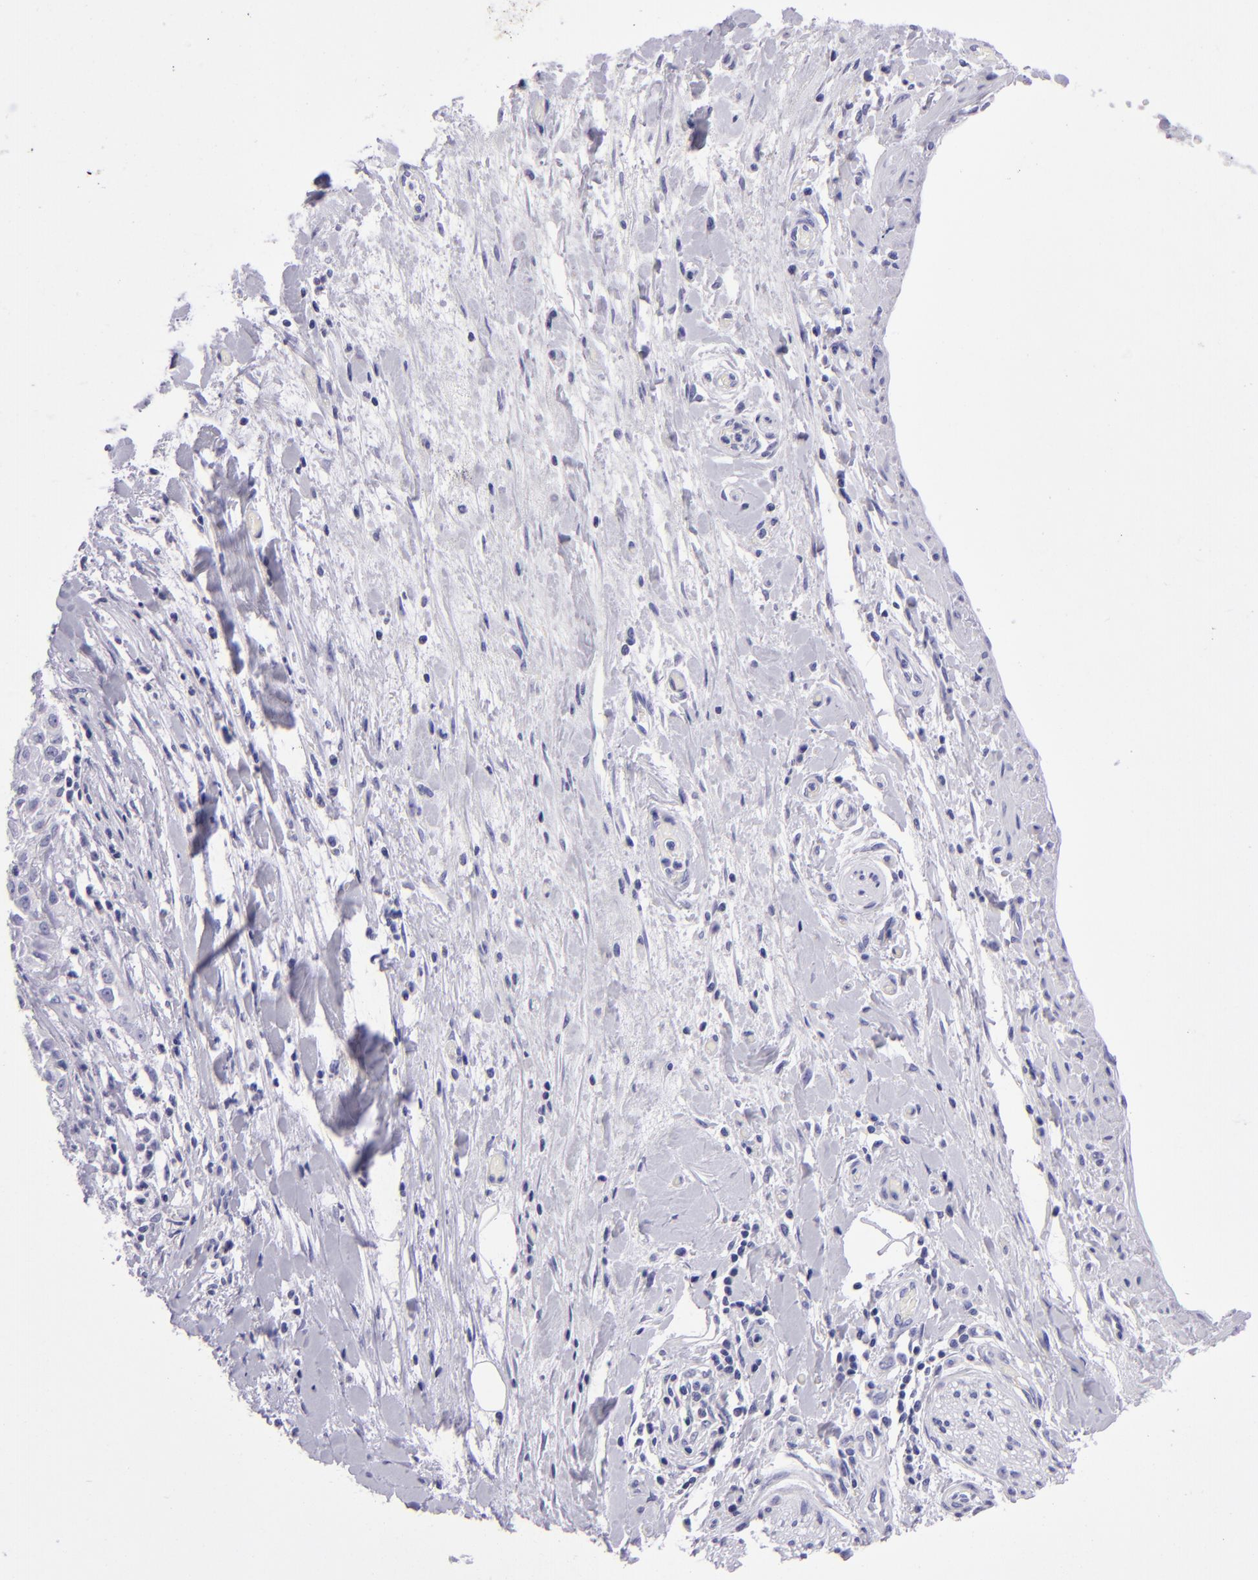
{"staining": {"intensity": "negative", "quantity": "none", "location": "none"}, "tissue": "pancreatic cancer", "cell_type": "Tumor cells", "image_type": "cancer", "snomed": [{"axis": "morphology", "description": "Adenocarcinoma, NOS"}, {"axis": "topography", "description": "Pancreas"}], "caption": "Immunohistochemical staining of human pancreatic adenocarcinoma reveals no significant expression in tumor cells.", "gene": "TYRP1", "patient": {"sex": "female", "age": 52}}